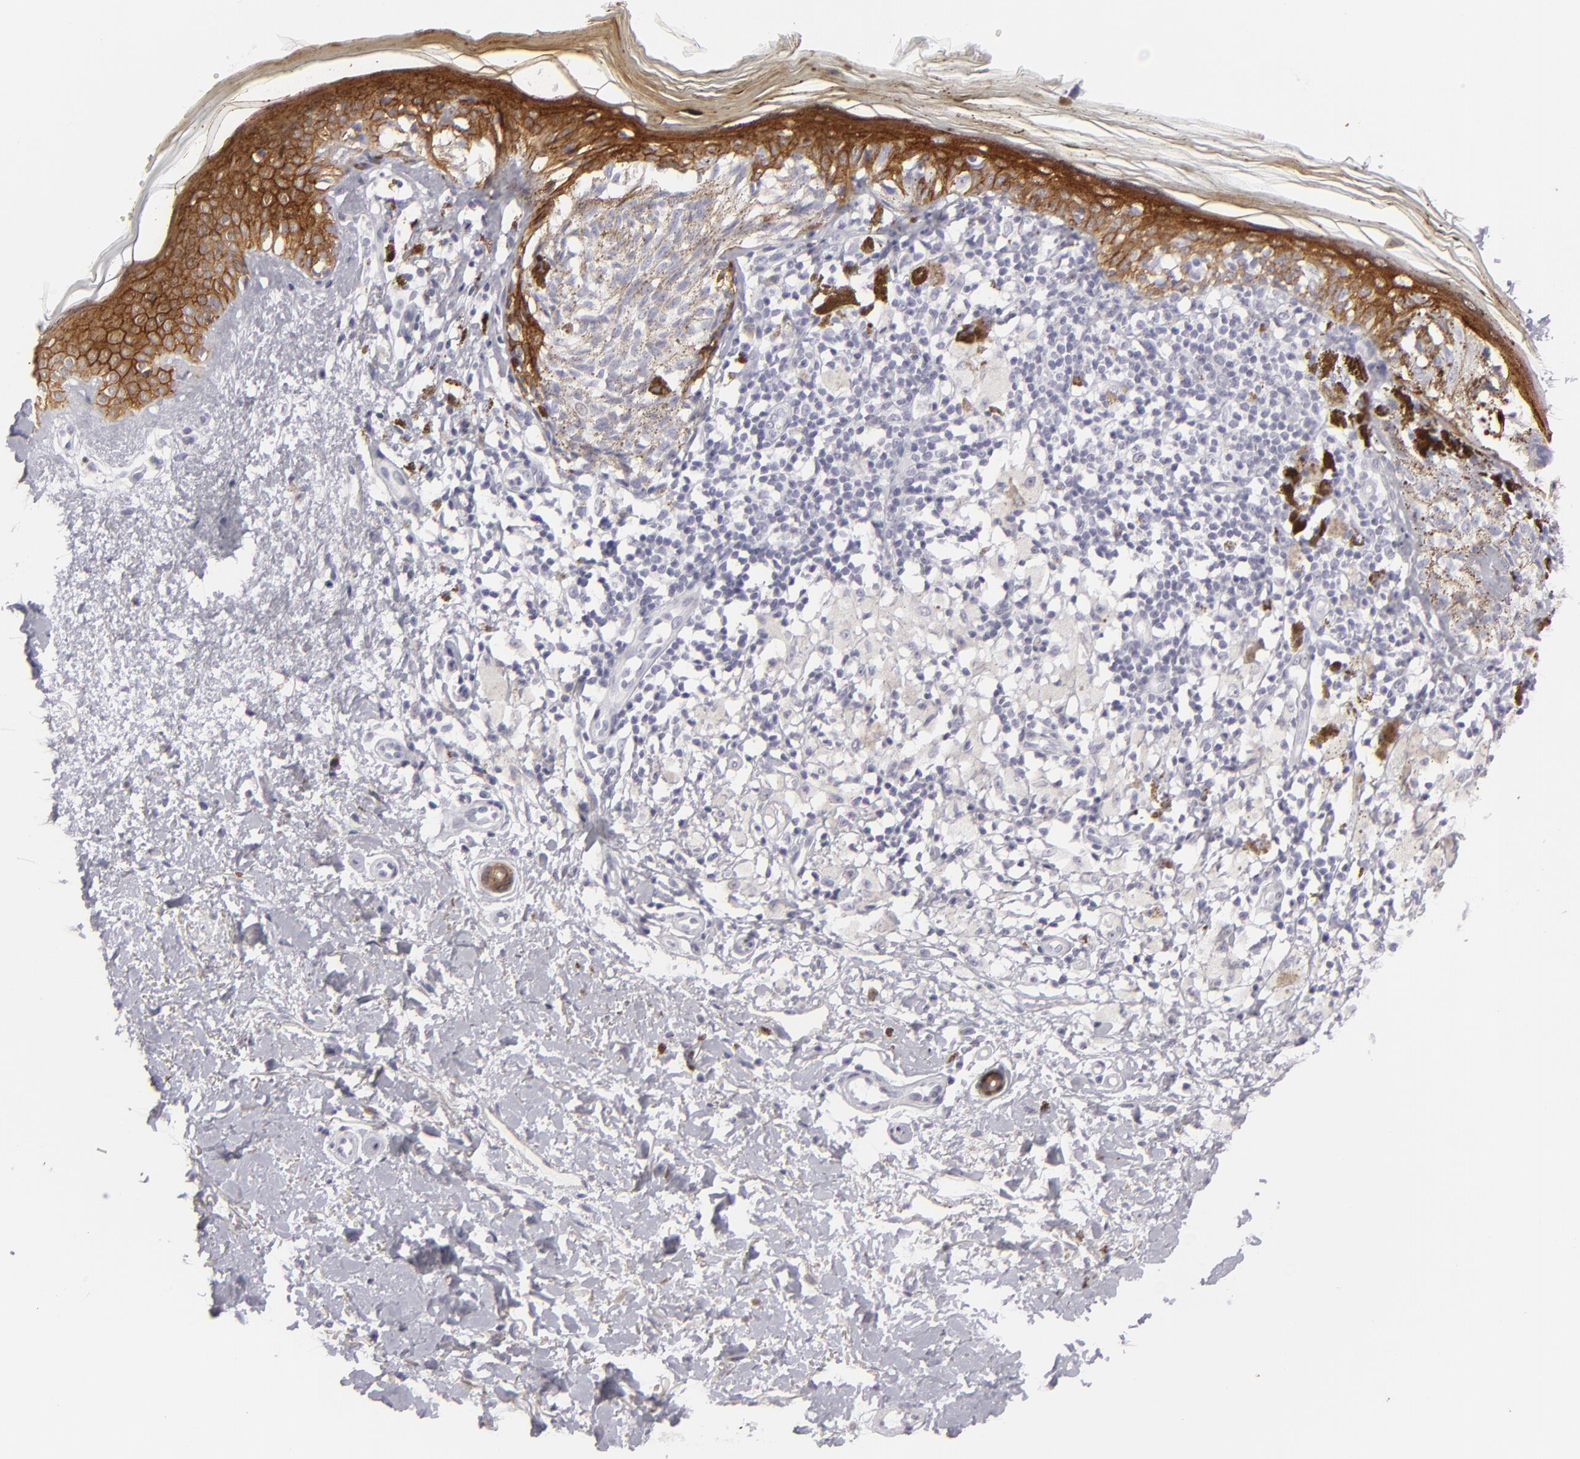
{"staining": {"intensity": "weak", "quantity": "<25%", "location": "cytoplasmic/membranous"}, "tissue": "melanoma", "cell_type": "Tumor cells", "image_type": "cancer", "snomed": [{"axis": "morphology", "description": "Malignant melanoma, NOS"}, {"axis": "topography", "description": "Skin"}], "caption": "There is no significant expression in tumor cells of malignant melanoma.", "gene": "JUP", "patient": {"sex": "male", "age": 88}}